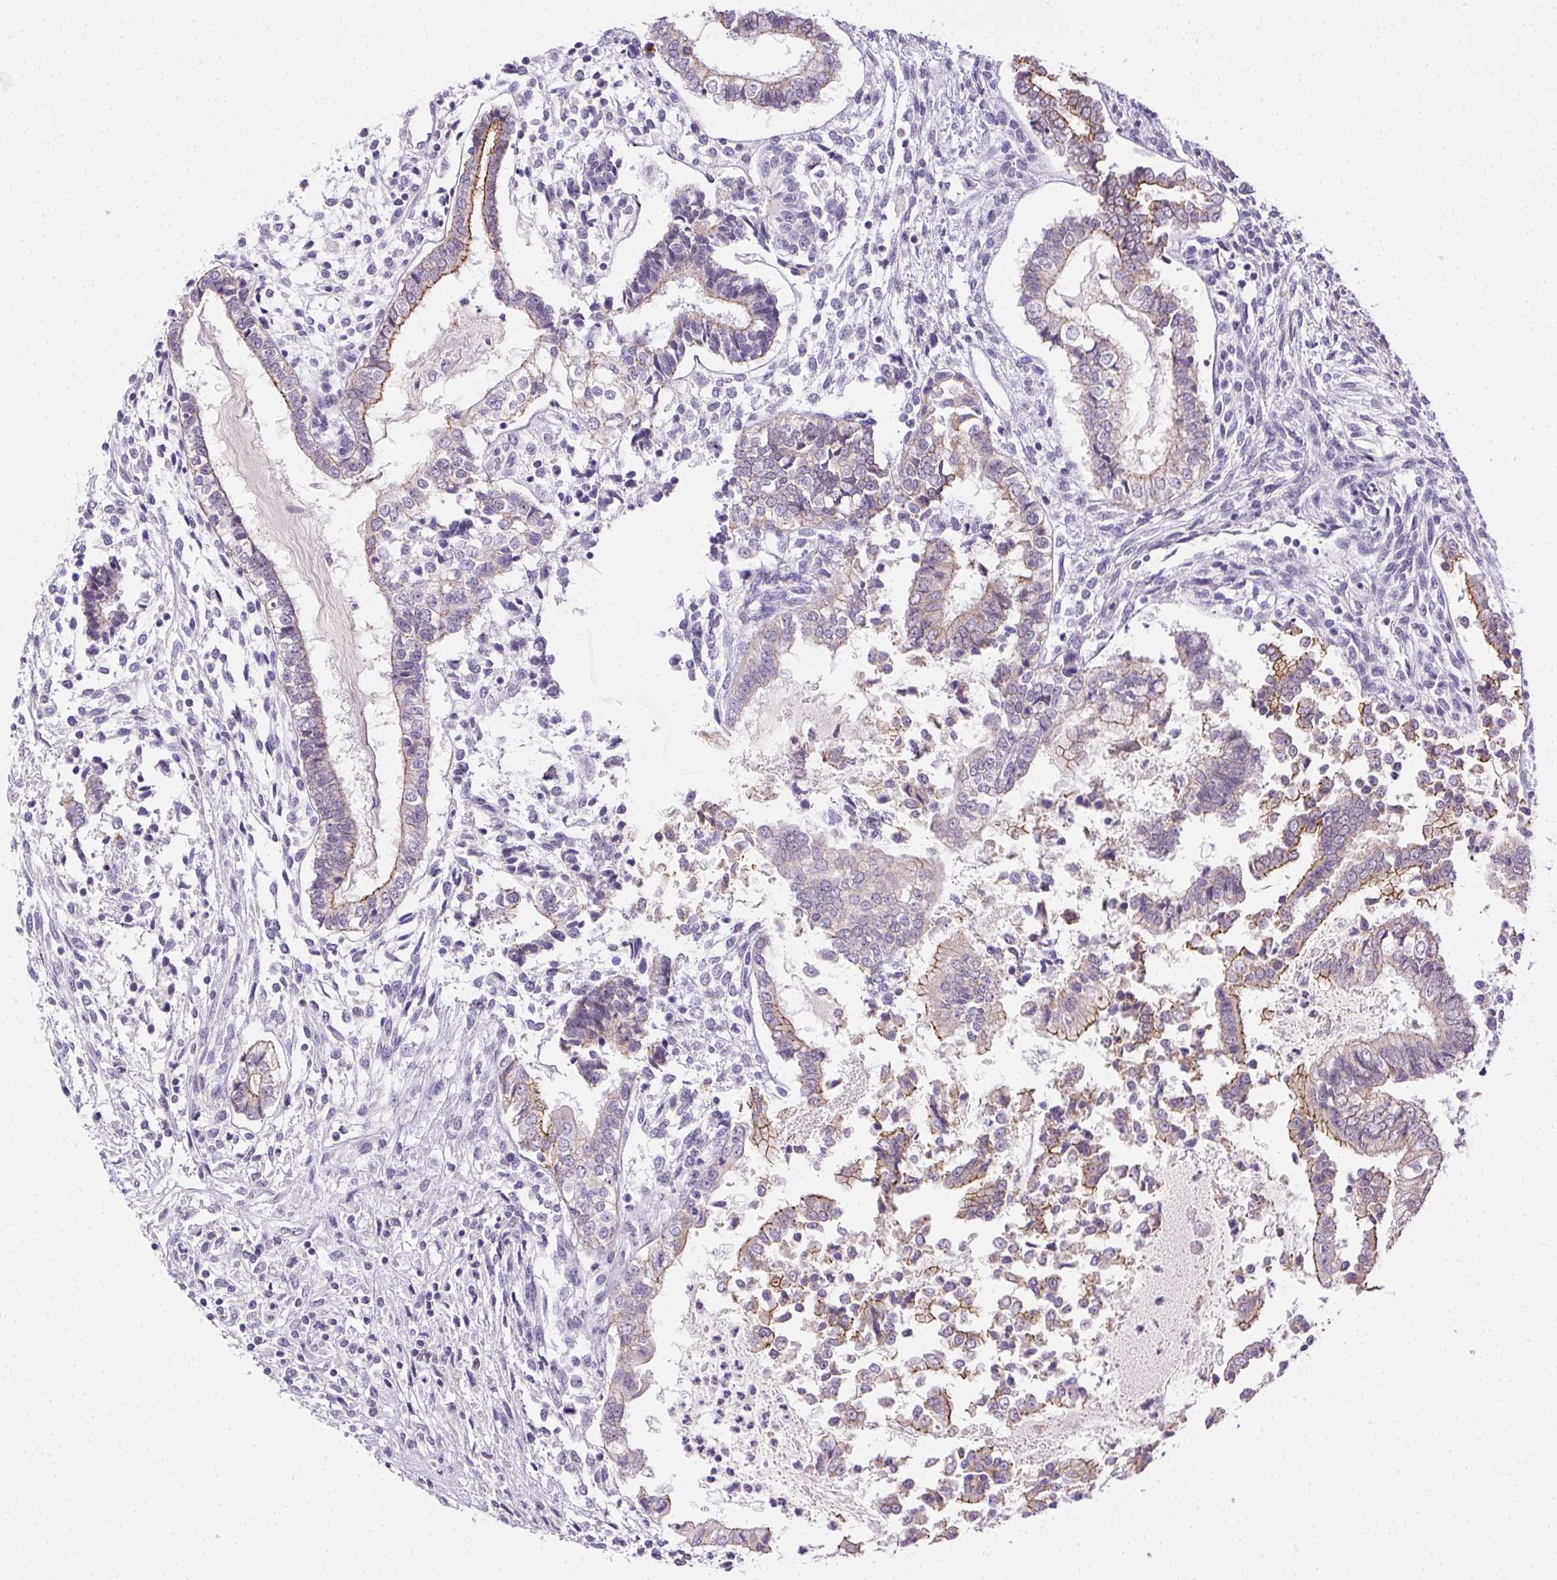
{"staining": {"intensity": "weak", "quantity": "<25%", "location": "cytoplasmic/membranous"}, "tissue": "testis cancer", "cell_type": "Tumor cells", "image_type": "cancer", "snomed": [{"axis": "morphology", "description": "Carcinoma, Embryonal, NOS"}, {"axis": "topography", "description": "Testis"}], "caption": "The micrograph reveals no significant positivity in tumor cells of testis embryonal carcinoma.", "gene": "CLDN10", "patient": {"sex": "male", "age": 37}}